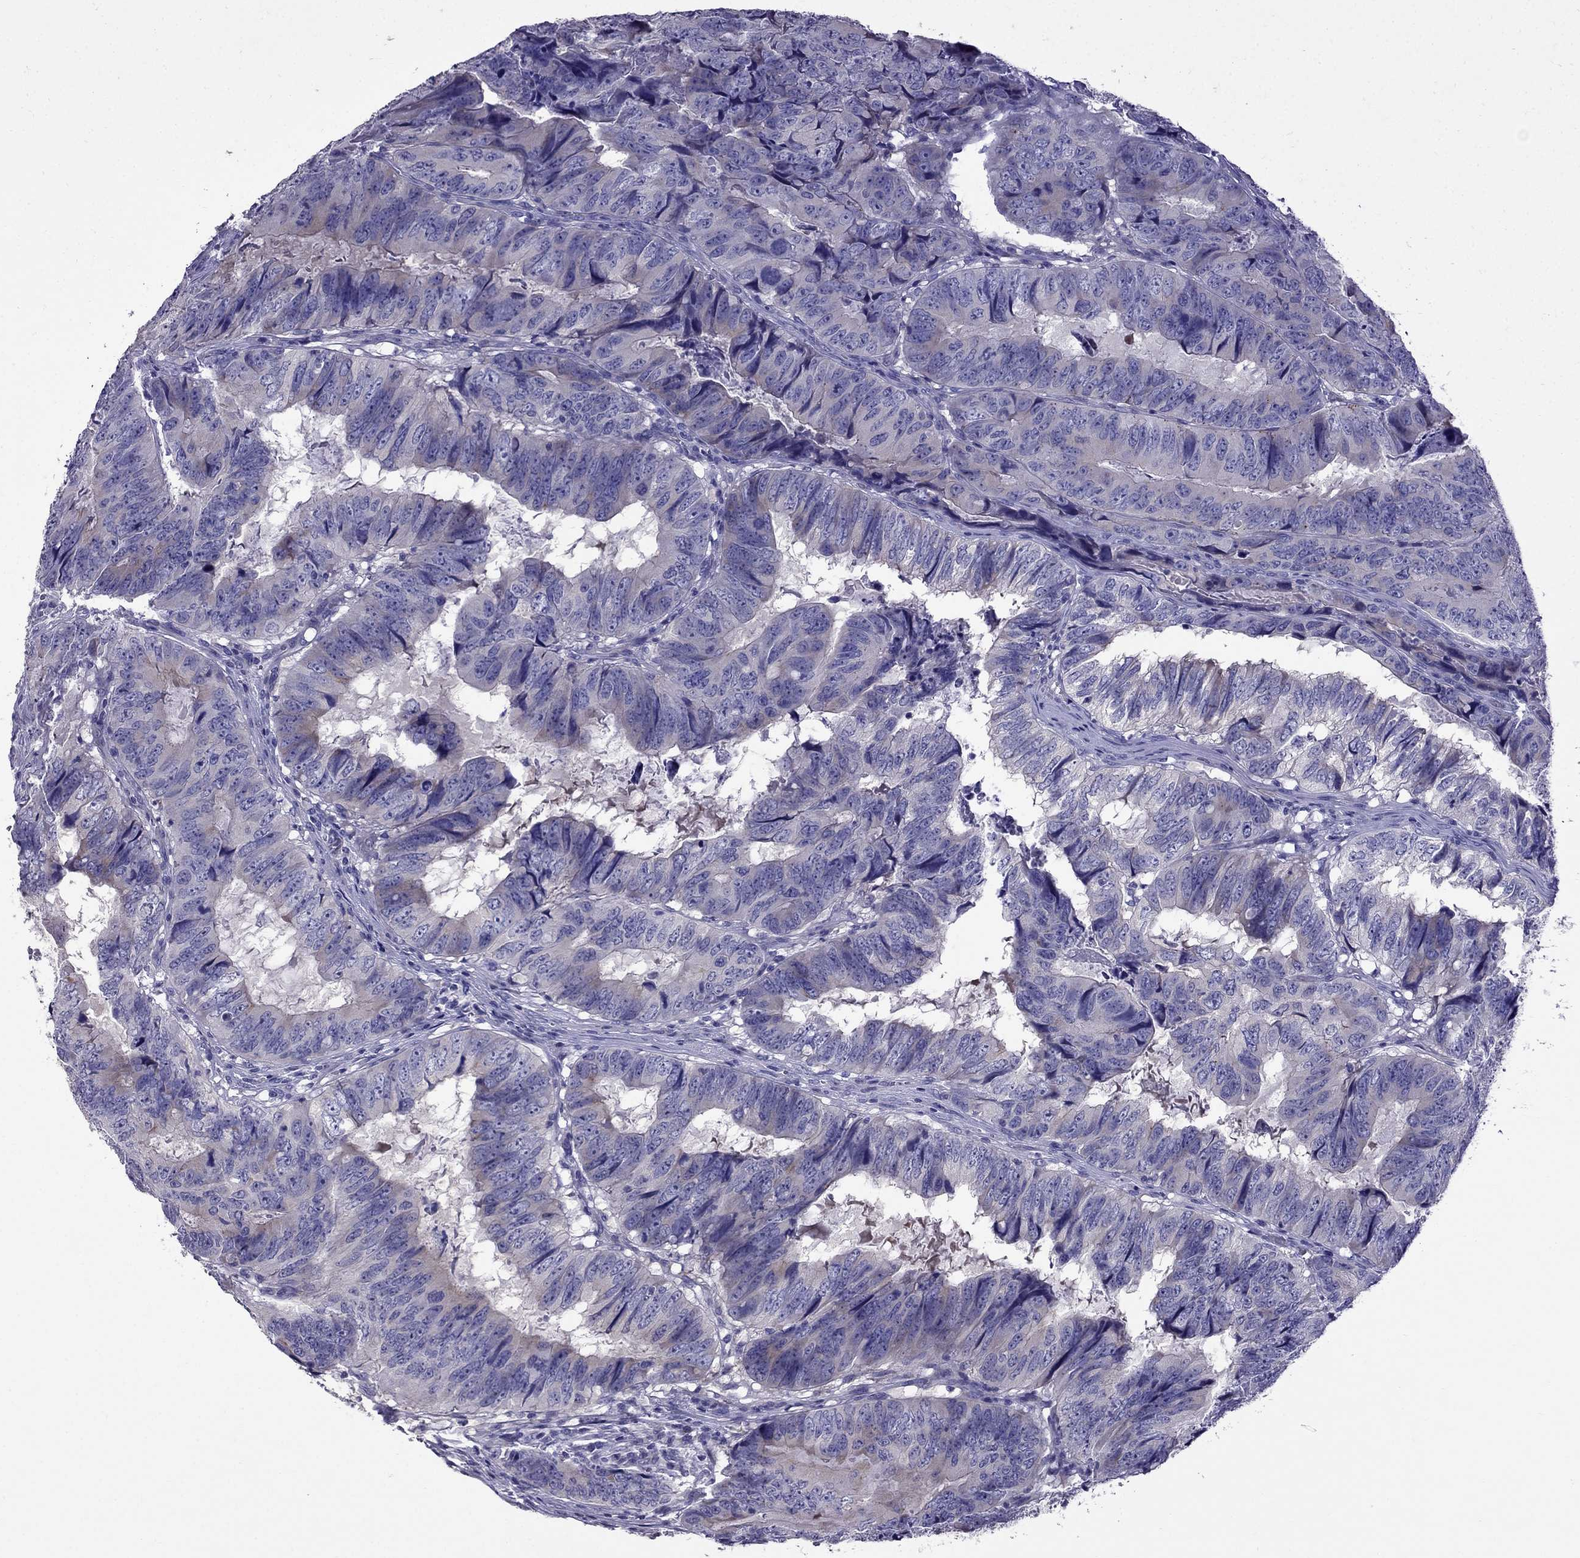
{"staining": {"intensity": "weak", "quantity": "<25%", "location": "cytoplasmic/membranous"}, "tissue": "colorectal cancer", "cell_type": "Tumor cells", "image_type": "cancer", "snomed": [{"axis": "morphology", "description": "Adenocarcinoma, NOS"}, {"axis": "topography", "description": "Colon"}], "caption": "Tumor cells are negative for protein expression in human adenocarcinoma (colorectal). (DAB IHC, high magnification).", "gene": "OXCT2", "patient": {"sex": "male", "age": 79}}